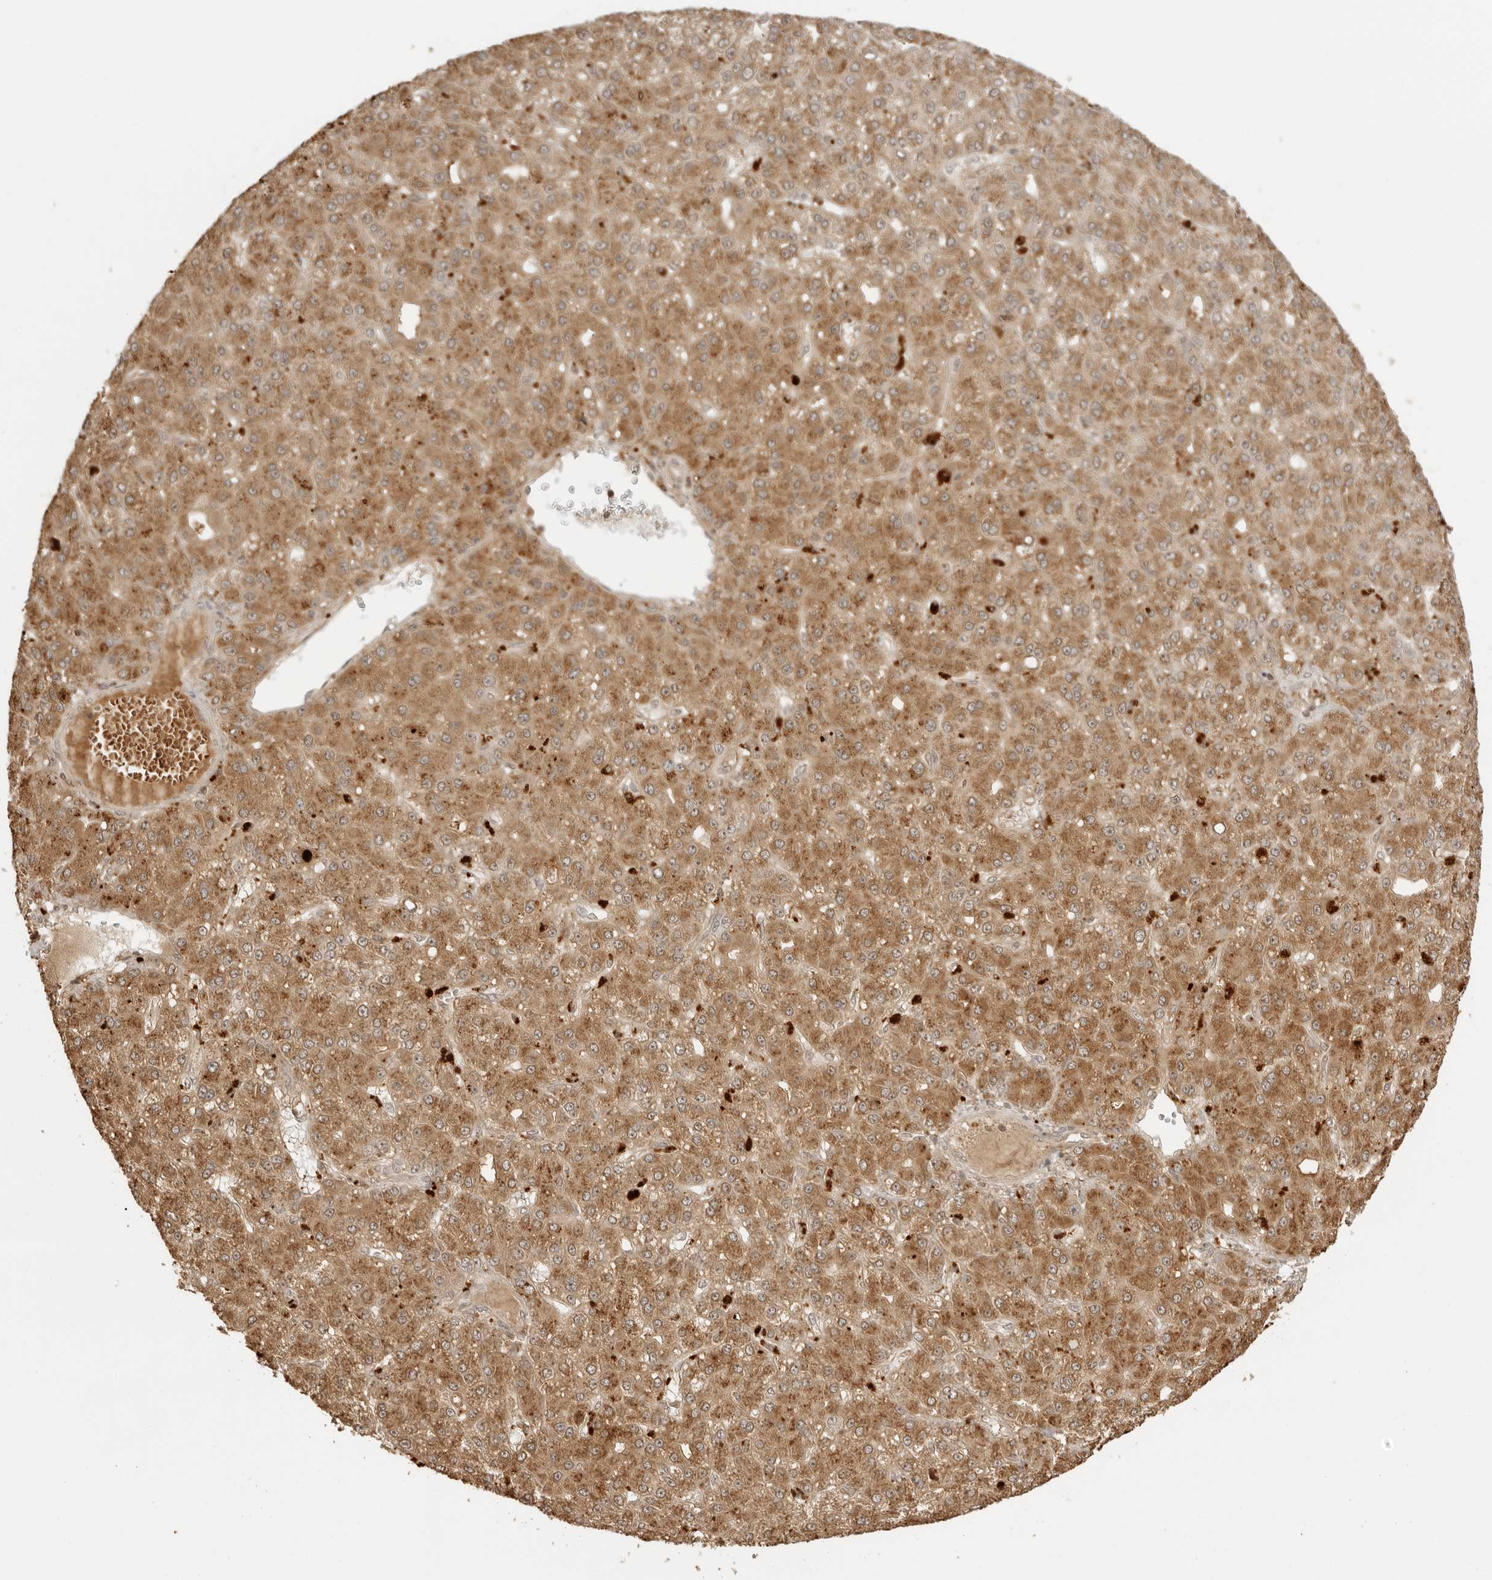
{"staining": {"intensity": "moderate", "quantity": ">75%", "location": "cytoplasmic/membranous"}, "tissue": "liver cancer", "cell_type": "Tumor cells", "image_type": "cancer", "snomed": [{"axis": "morphology", "description": "Carcinoma, Hepatocellular, NOS"}, {"axis": "topography", "description": "Liver"}], "caption": "Protein staining by immunohistochemistry (IHC) exhibits moderate cytoplasmic/membranous expression in approximately >75% of tumor cells in liver cancer. (DAB IHC, brown staining for protein, blue staining for nuclei).", "gene": "IKBKE", "patient": {"sex": "male", "age": 67}}